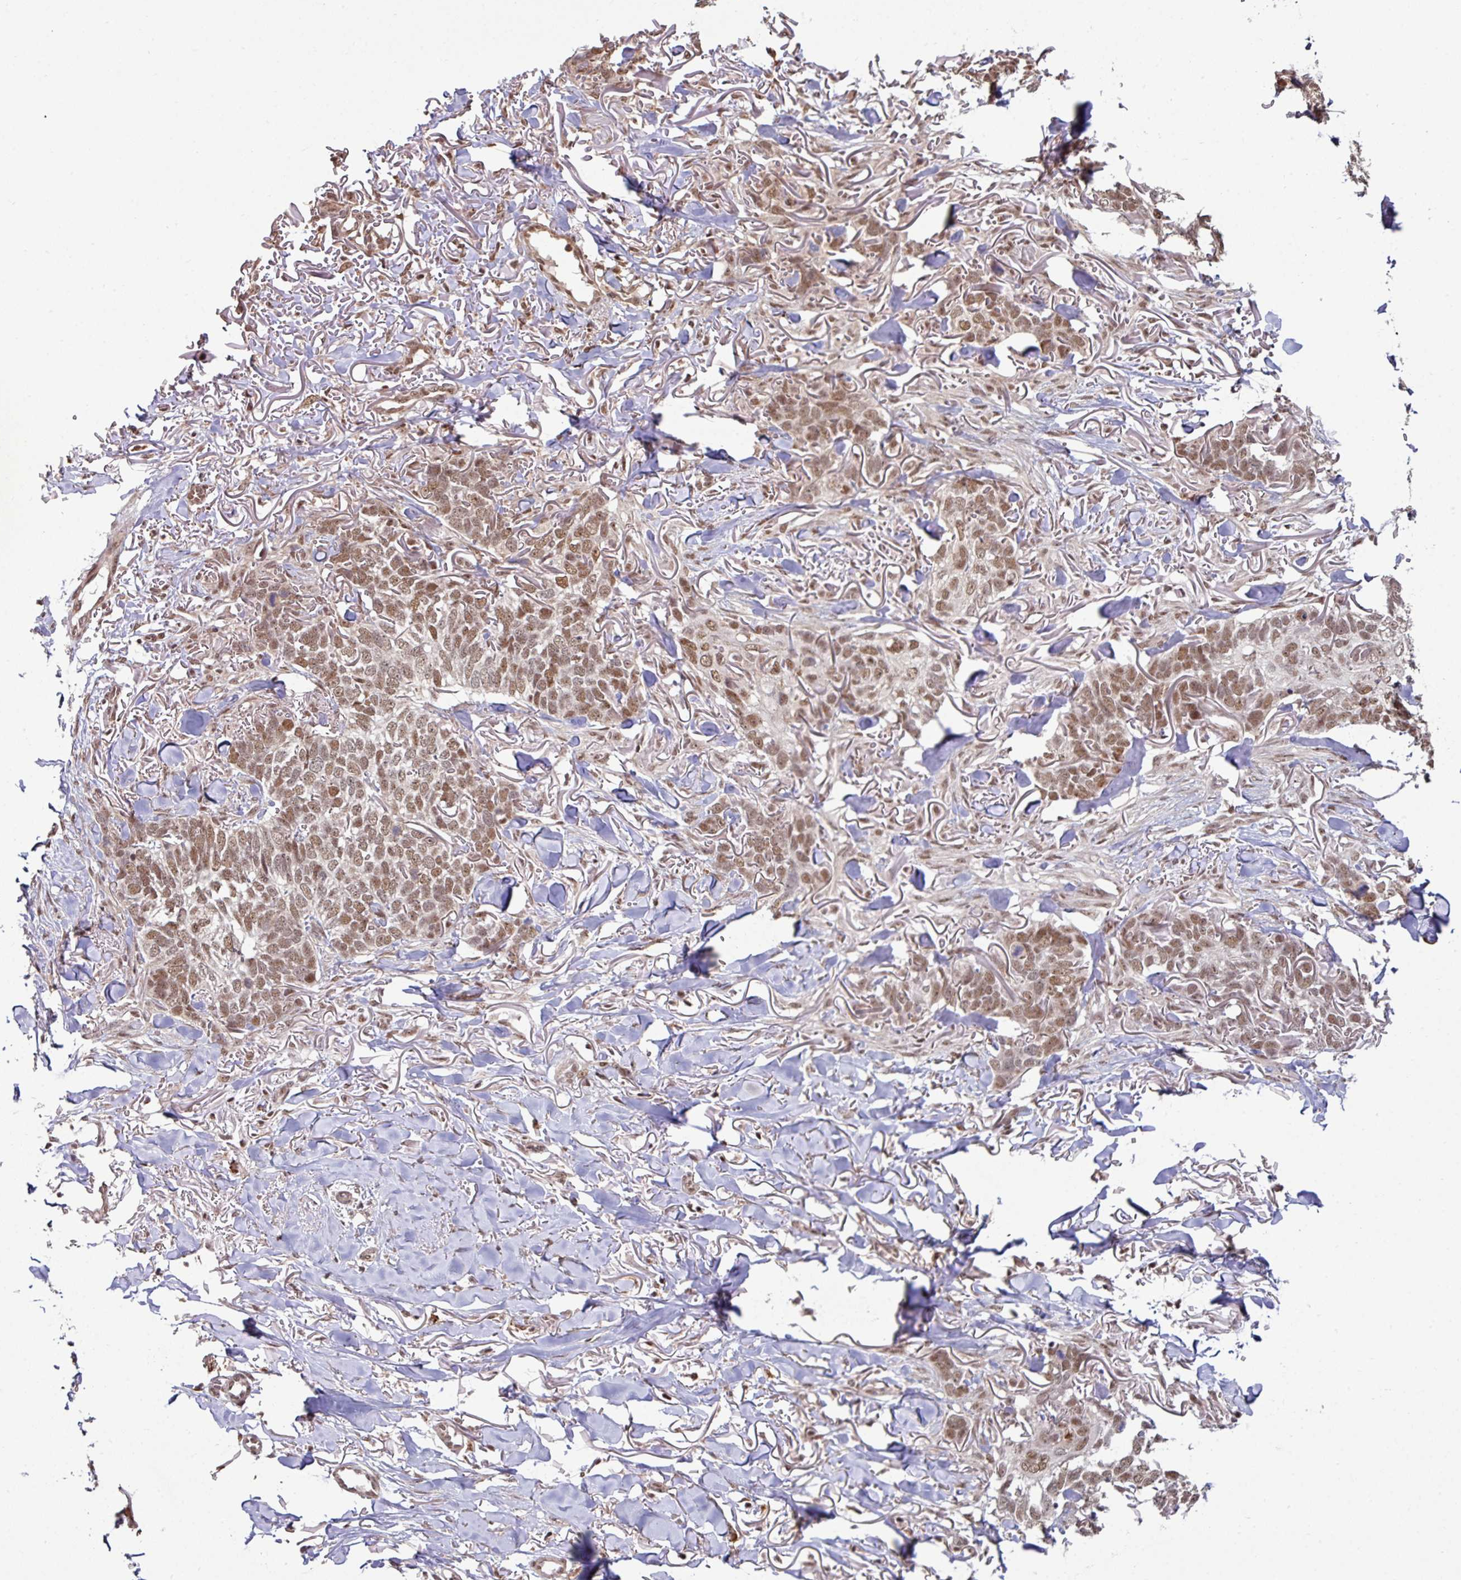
{"staining": {"intensity": "moderate", "quantity": ">75%", "location": "nuclear"}, "tissue": "skin cancer", "cell_type": "Tumor cells", "image_type": "cancer", "snomed": [{"axis": "morphology", "description": "Normal tissue, NOS"}, {"axis": "morphology", "description": "Basal cell carcinoma"}, {"axis": "topography", "description": "Skin"}], "caption": "Brown immunohistochemical staining in basal cell carcinoma (skin) demonstrates moderate nuclear expression in approximately >75% of tumor cells.", "gene": "PHF23", "patient": {"sex": "male", "age": 77}}